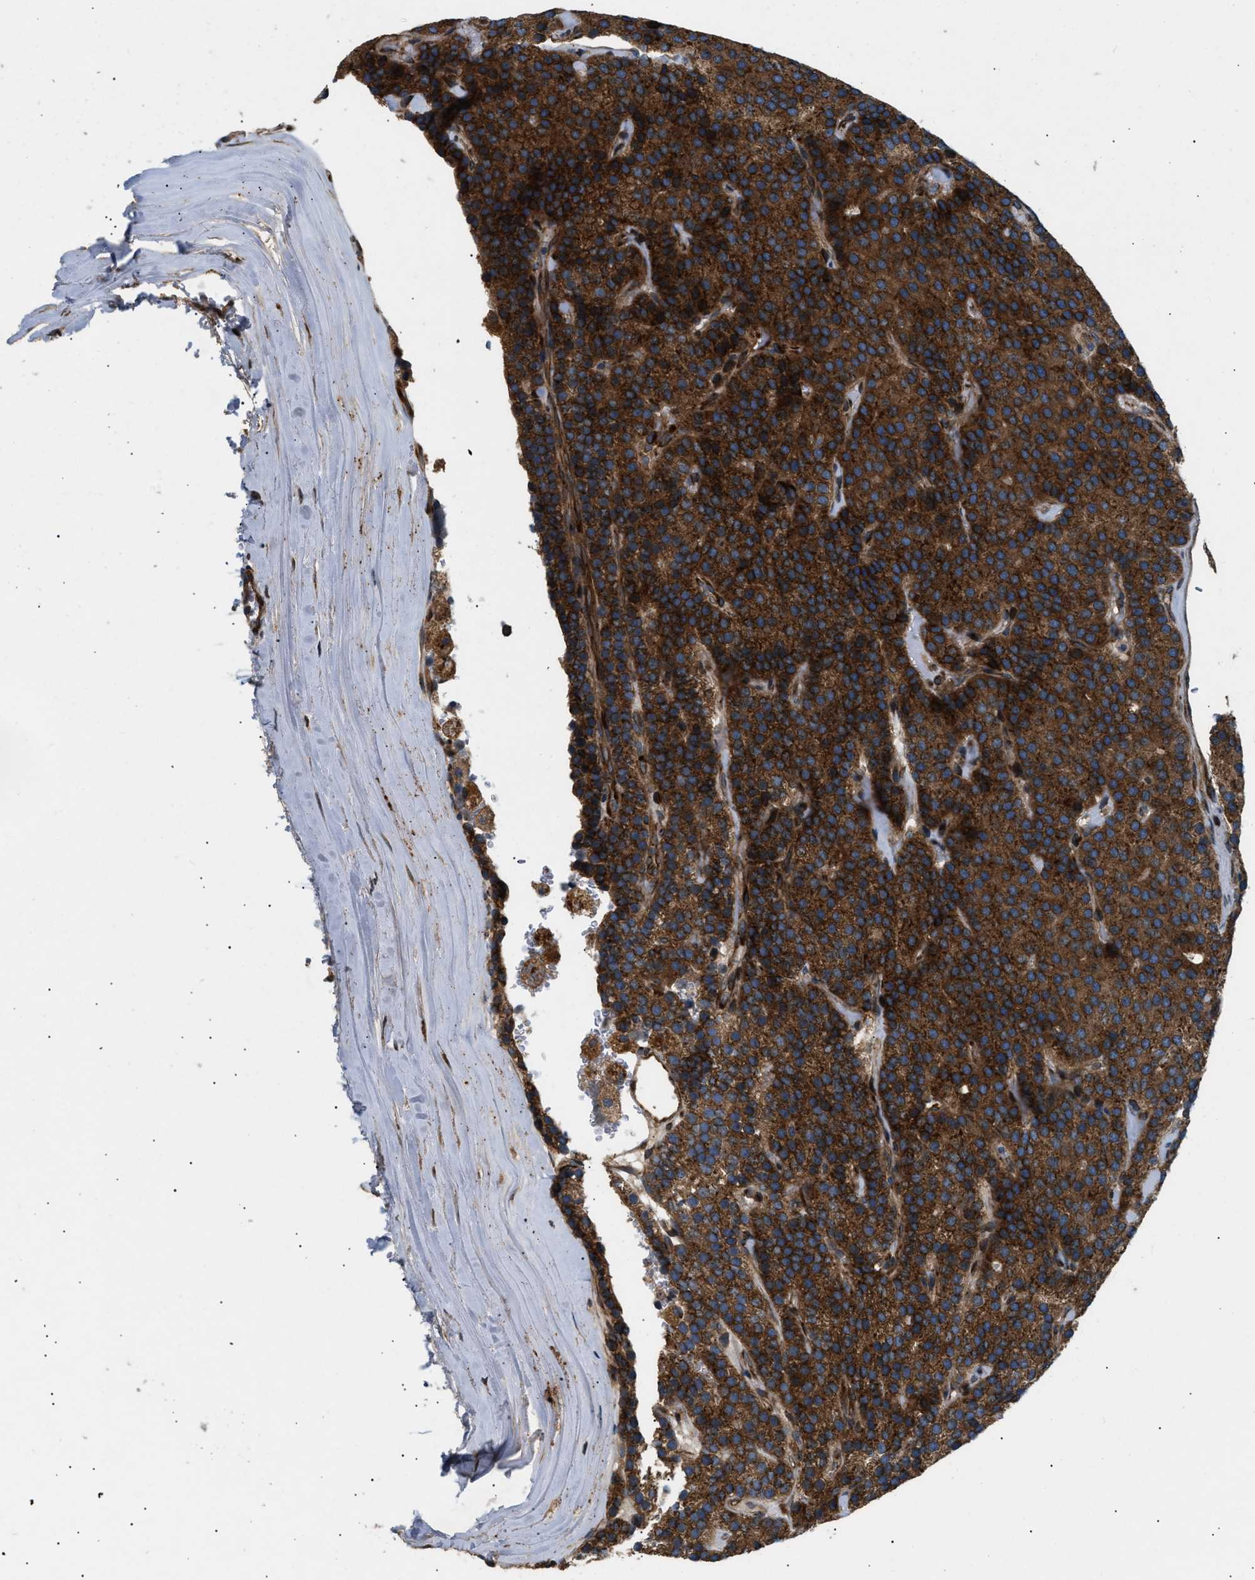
{"staining": {"intensity": "strong", "quantity": ">75%", "location": "cytoplasmic/membranous"}, "tissue": "parathyroid gland", "cell_type": "Glandular cells", "image_type": "normal", "snomed": [{"axis": "morphology", "description": "Normal tissue, NOS"}, {"axis": "morphology", "description": "Adenoma, NOS"}, {"axis": "topography", "description": "Parathyroid gland"}], "caption": "Strong cytoplasmic/membranous staining is seen in about >75% of glandular cells in benign parathyroid gland.", "gene": "LYSMD3", "patient": {"sex": "female", "age": 86}}